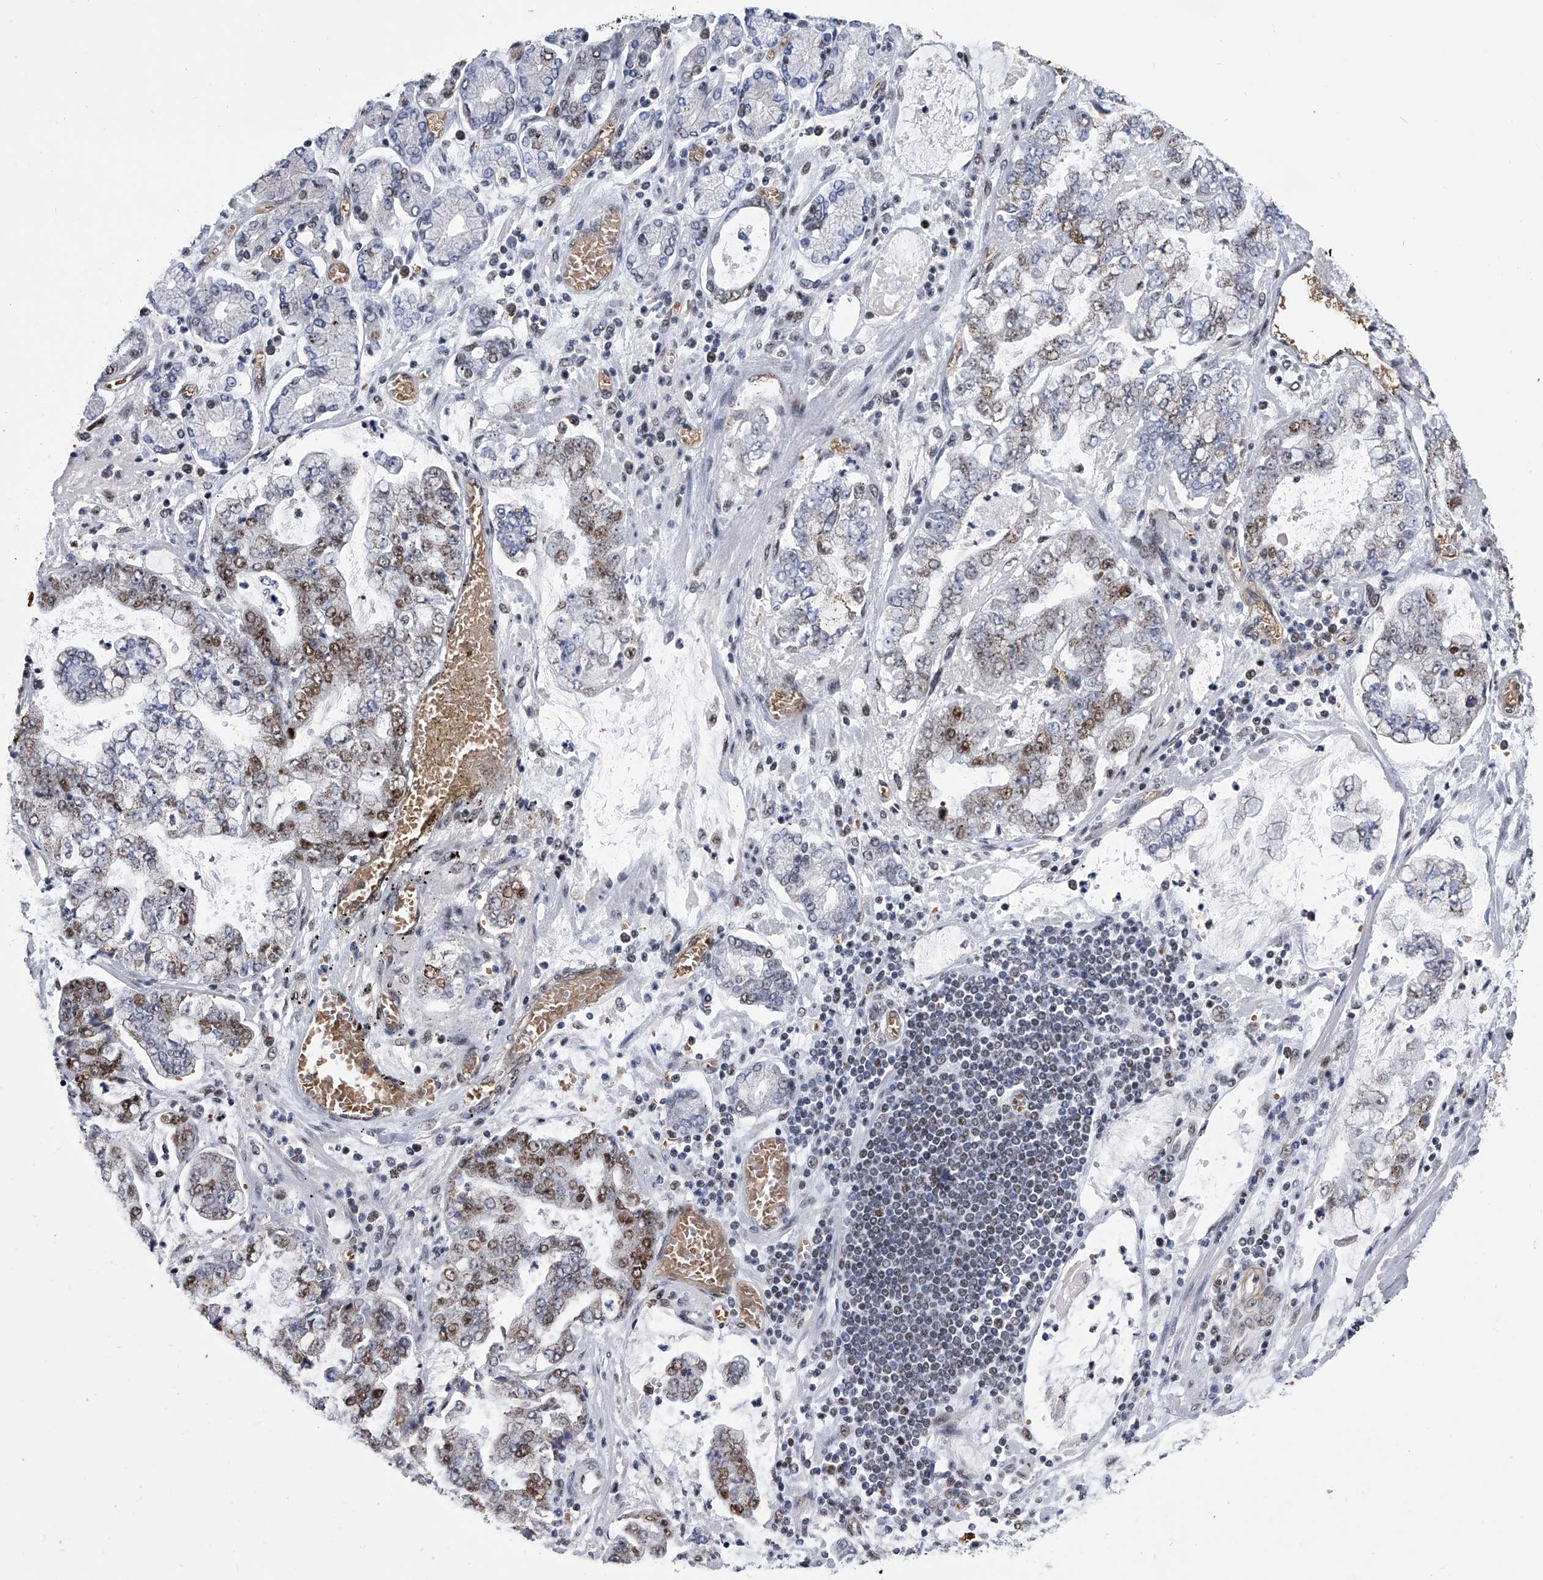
{"staining": {"intensity": "weak", "quantity": ">75%", "location": "nuclear"}, "tissue": "stomach cancer", "cell_type": "Tumor cells", "image_type": "cancer", "snomed": [{"axis": "morphology", "description": "Adenocarcinoma, NOS"}, {"axis": "topography", "description": "Stomach"}], "caption": "Immunohistochemistry (IHC) micrograph of human stomach cancer (adenocarcinoma) stained for a protein (brown), which reveals low levels of weak nuclear expression in about >75% of tumor cells.", "gene": "SIM2", "patient": {"sex": "male", "age": 76}}